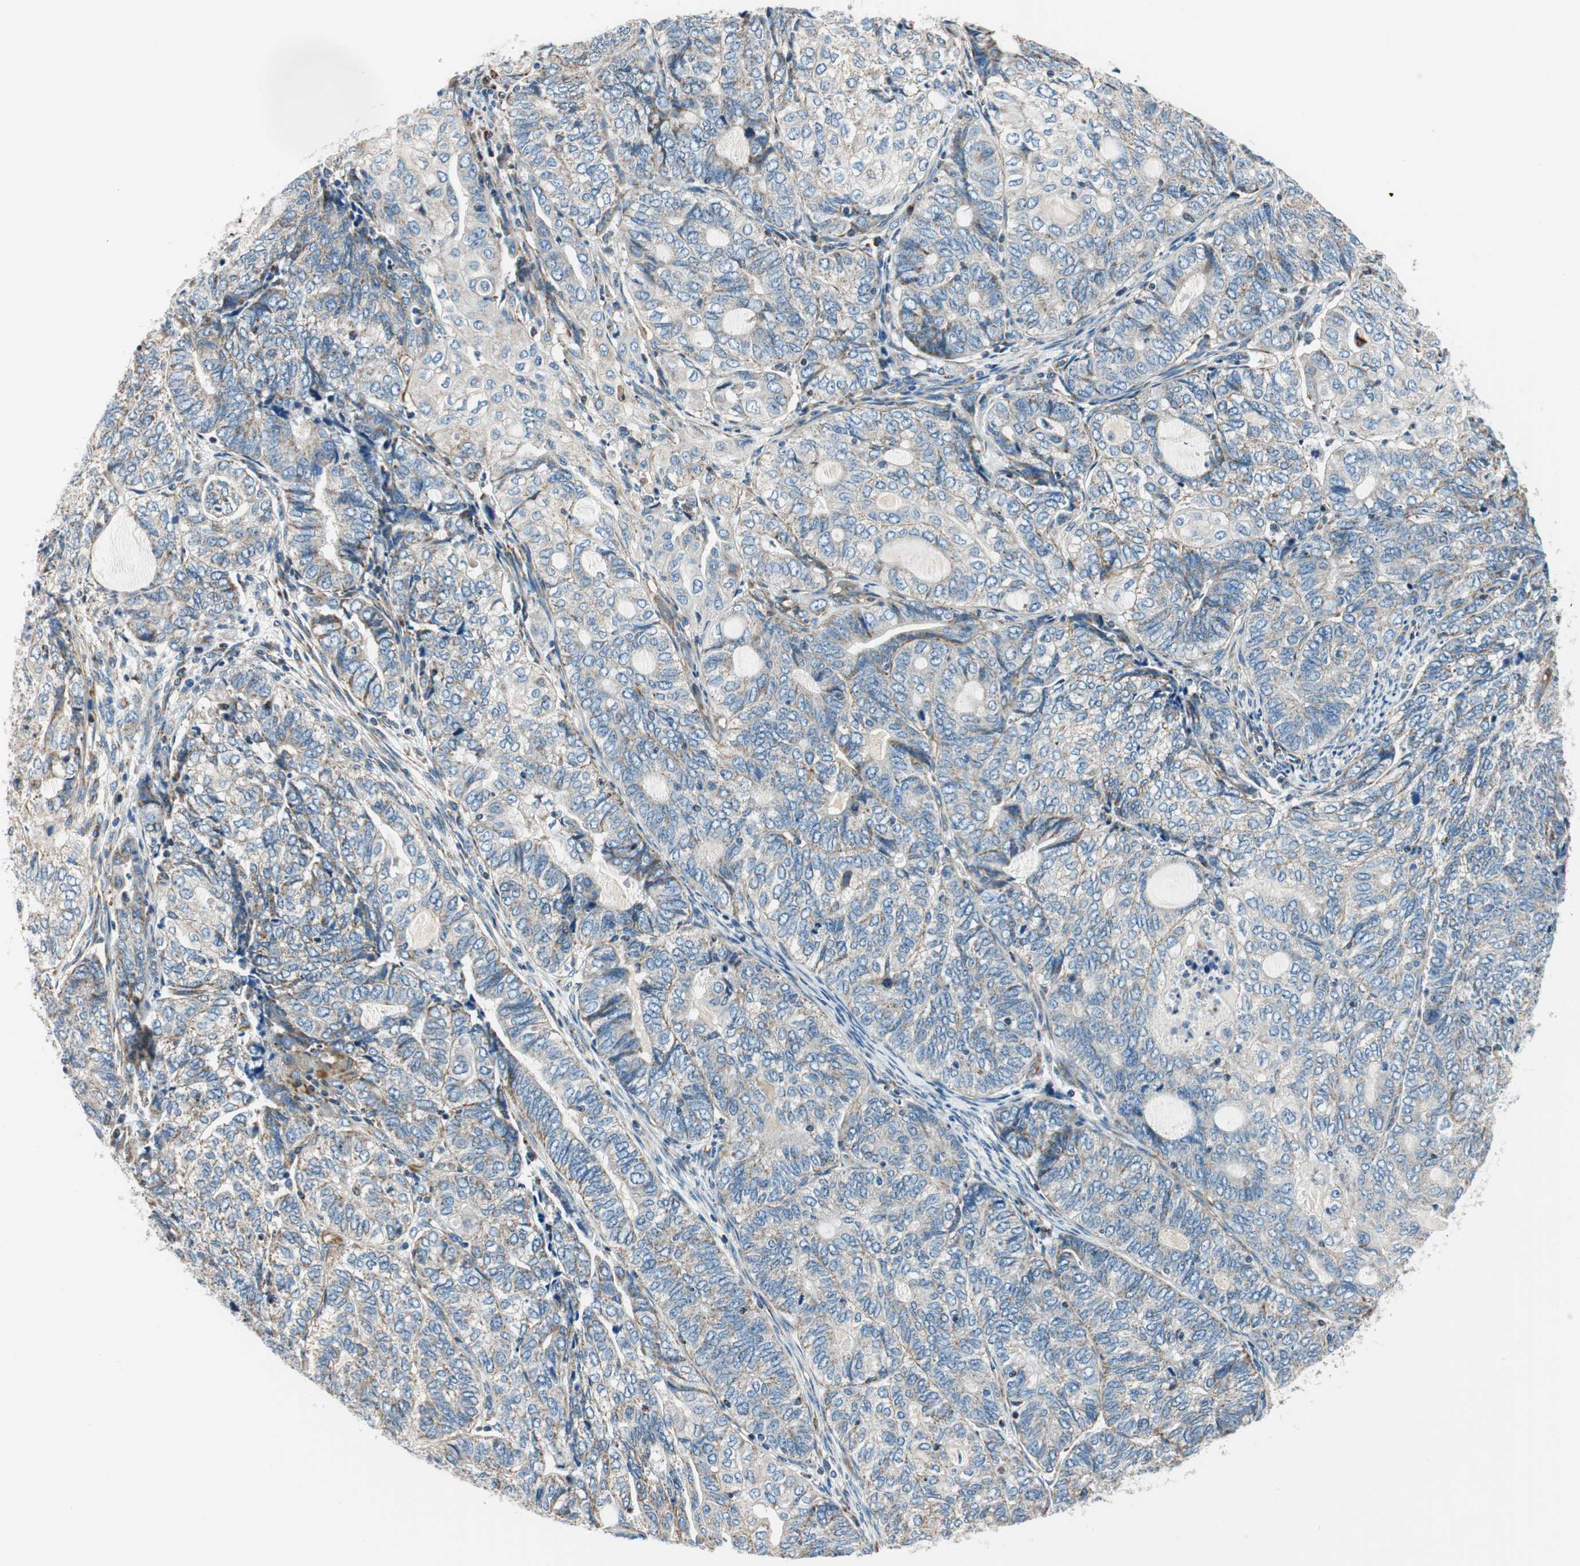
{"staining": {"intensity": "weak", "quantity": "25%-75%", "location": "cytoplasmic/membranous"}, "tissue": "endometrial cancer", "cell_type": "Tumor cells", "image_type": "cancer", "snomed": [{"axis": "morphology", "description": "Adenocarcinoma, NOS"}, {"axis": "topography", "description": "Uterus"}, {"axis": "topography", "description": "Endometrium"}], "caption": "An immunohistochemistry image of neoplastic tissue is shown. Protein staining in brown highlights weak cytoplasmic/membranous positivity in adenocarcinoma (endometrial) within tumor cells. Ihc stains the protein of interest in brown and the nuclei are stained blue.", "gene": "RORB", "patient": {"sex": "female", "age": 70}}